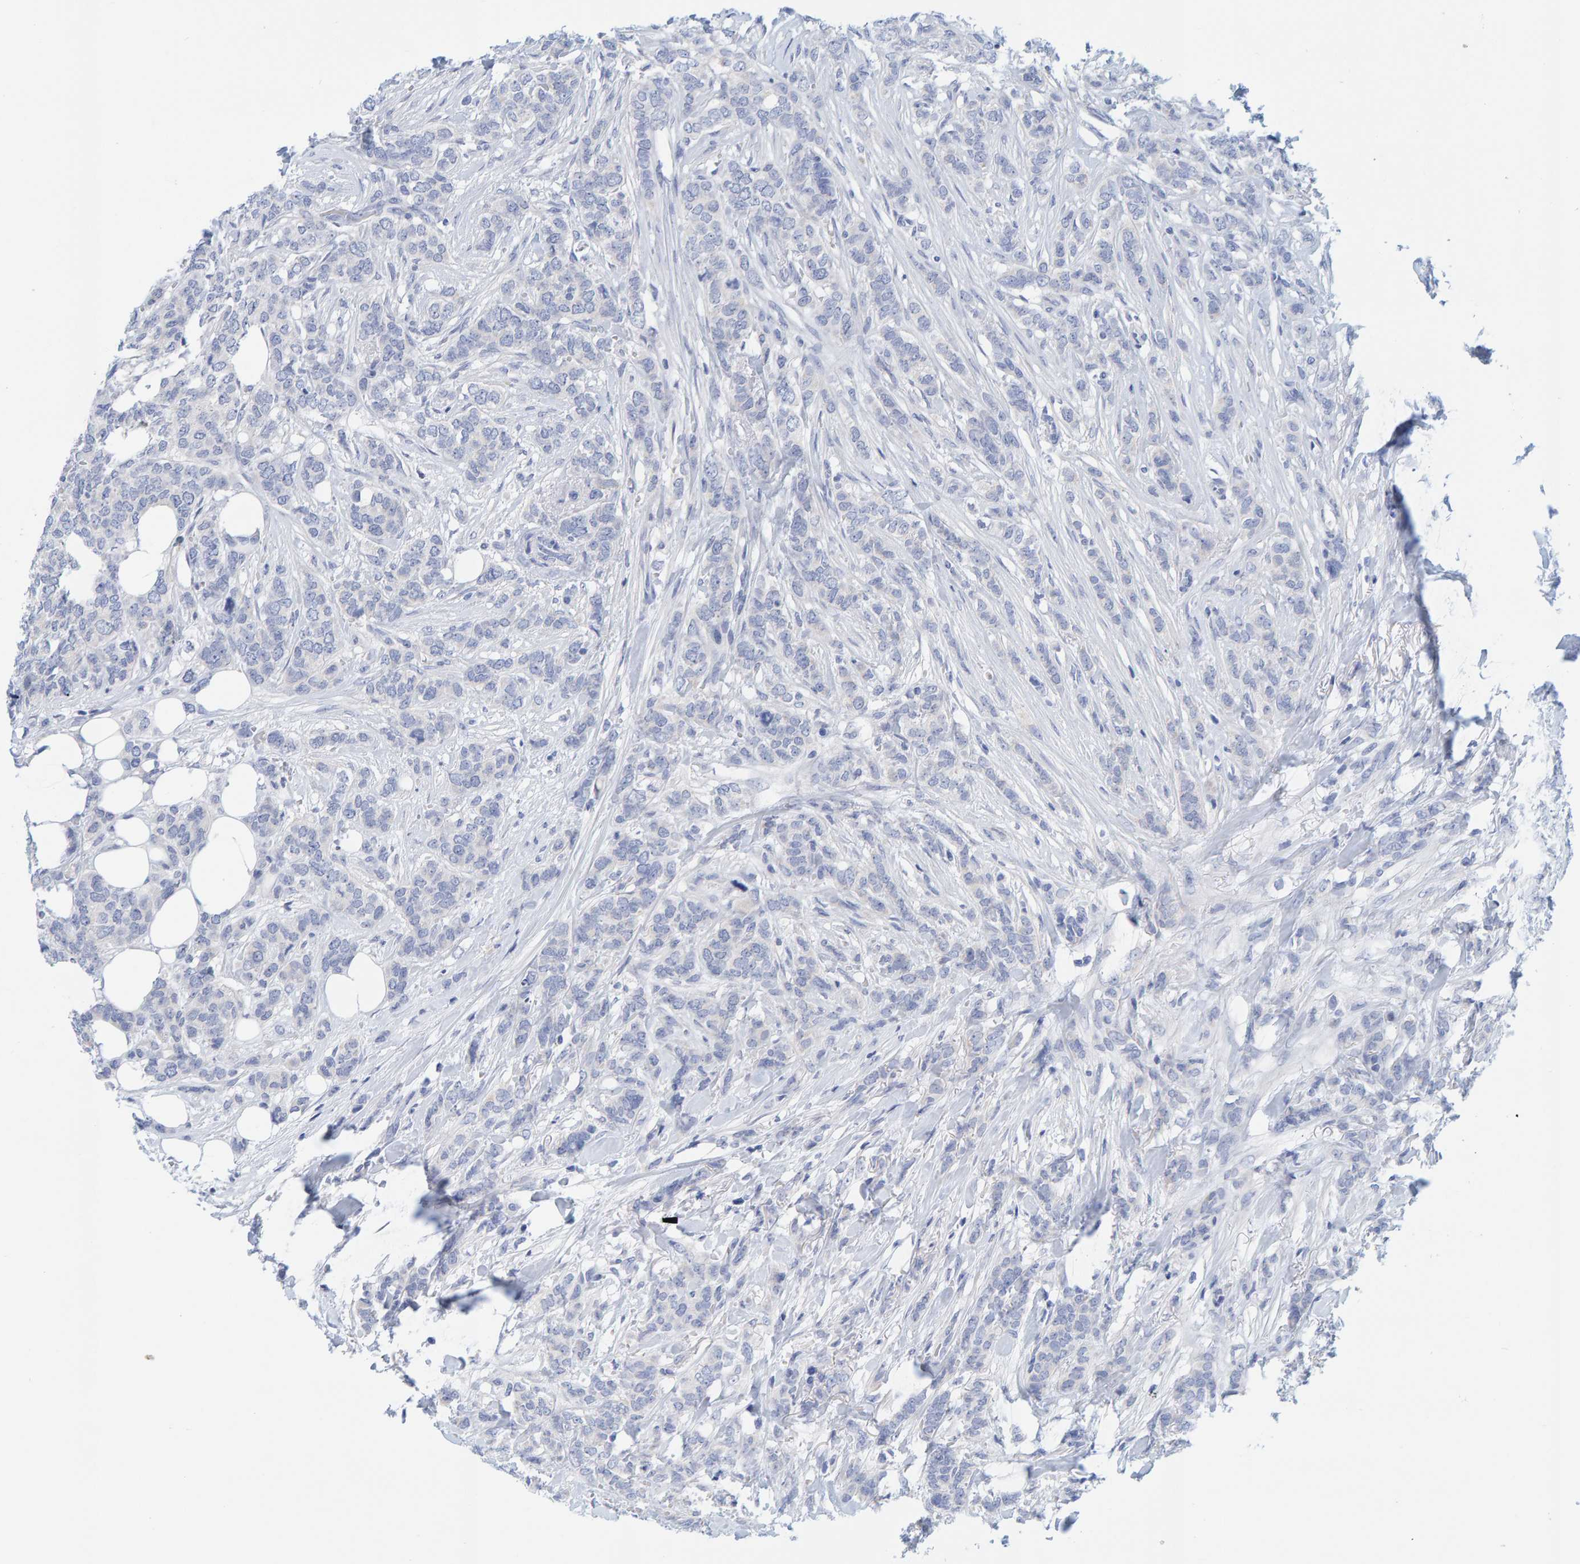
{"staining": {"intensity": "negative", "quantity": "none", "location": "none"}, "tissue": "breast cancer", "cell_type": "Tumor cells", "image_type": "cancer", "snomed": [{"axis": "morphology", "description": "Lobular carcinoma"}, {"axis": "topography", "description": "Skin"}, {"axis": "topography", "description": "Breast"}], "caption": "DAB immunohistochemical staining of human breast lobular carcinoma displays no significant staining in tumor cells.", "gene": "KLHL11", "patient": {"sex": "female", "age": 46}}